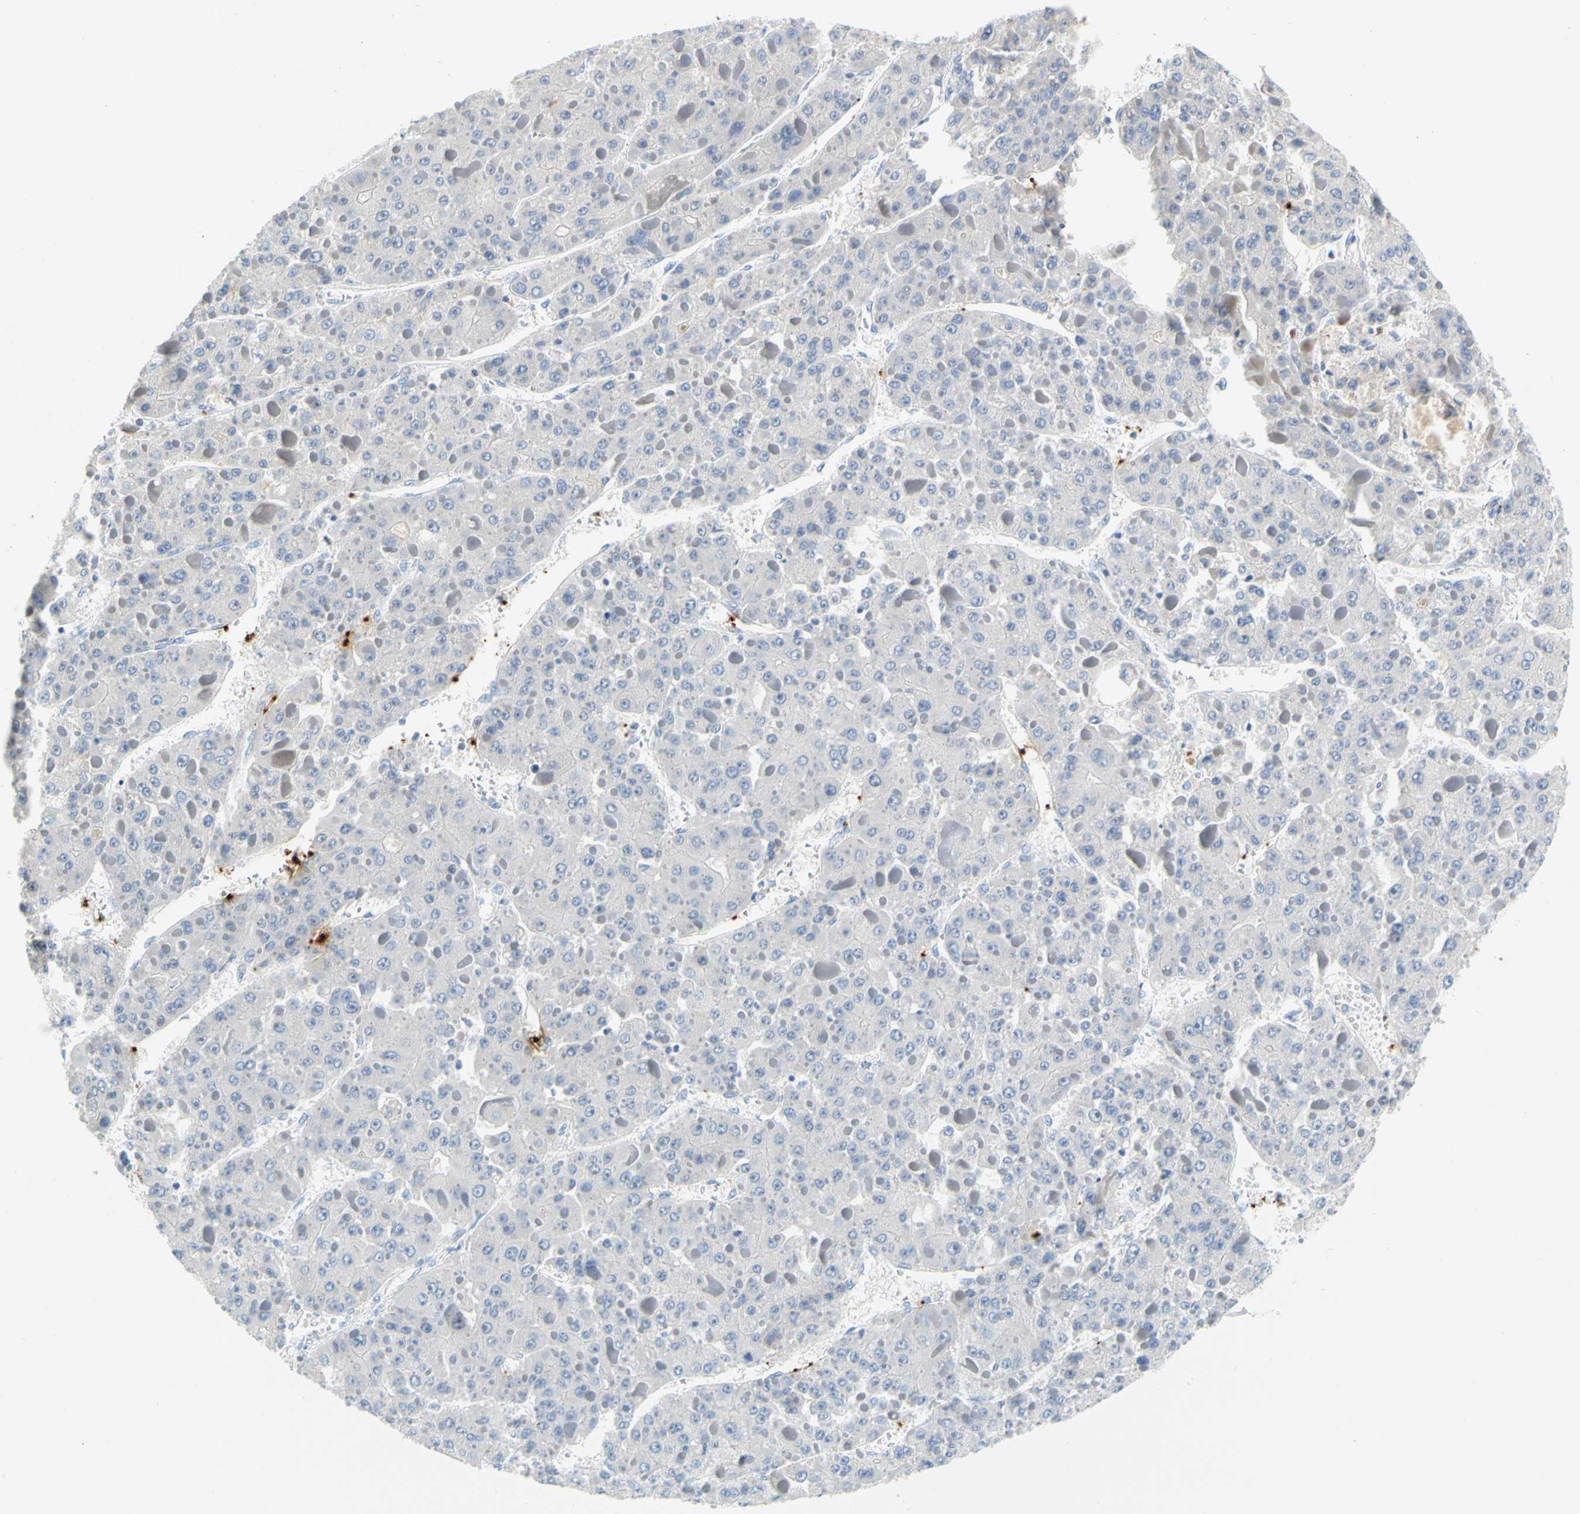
{"staining": {"intensity": "negative", "quantity": "none", "location": "none"}, "tissue": "liver cancer", "cell_type": "Tumor cells", "image_type": "cancer", "snomed": [{"axis": "morphology", "description": "Carcinoma, Hepatocellular, NOS"}, {"axis": "topography", "description": "Liver"}], "caption": "There is no significant expression in tumor cells of liver cancer (hepatocellular carcinoma). The staining is performed using DAB (3,3'-diaminobenzidine) brown chromogen with nuclei counter-stained in using hematoxylin.", "gene": "PPBP", "patient": {"sex": "female", "age": 73}}